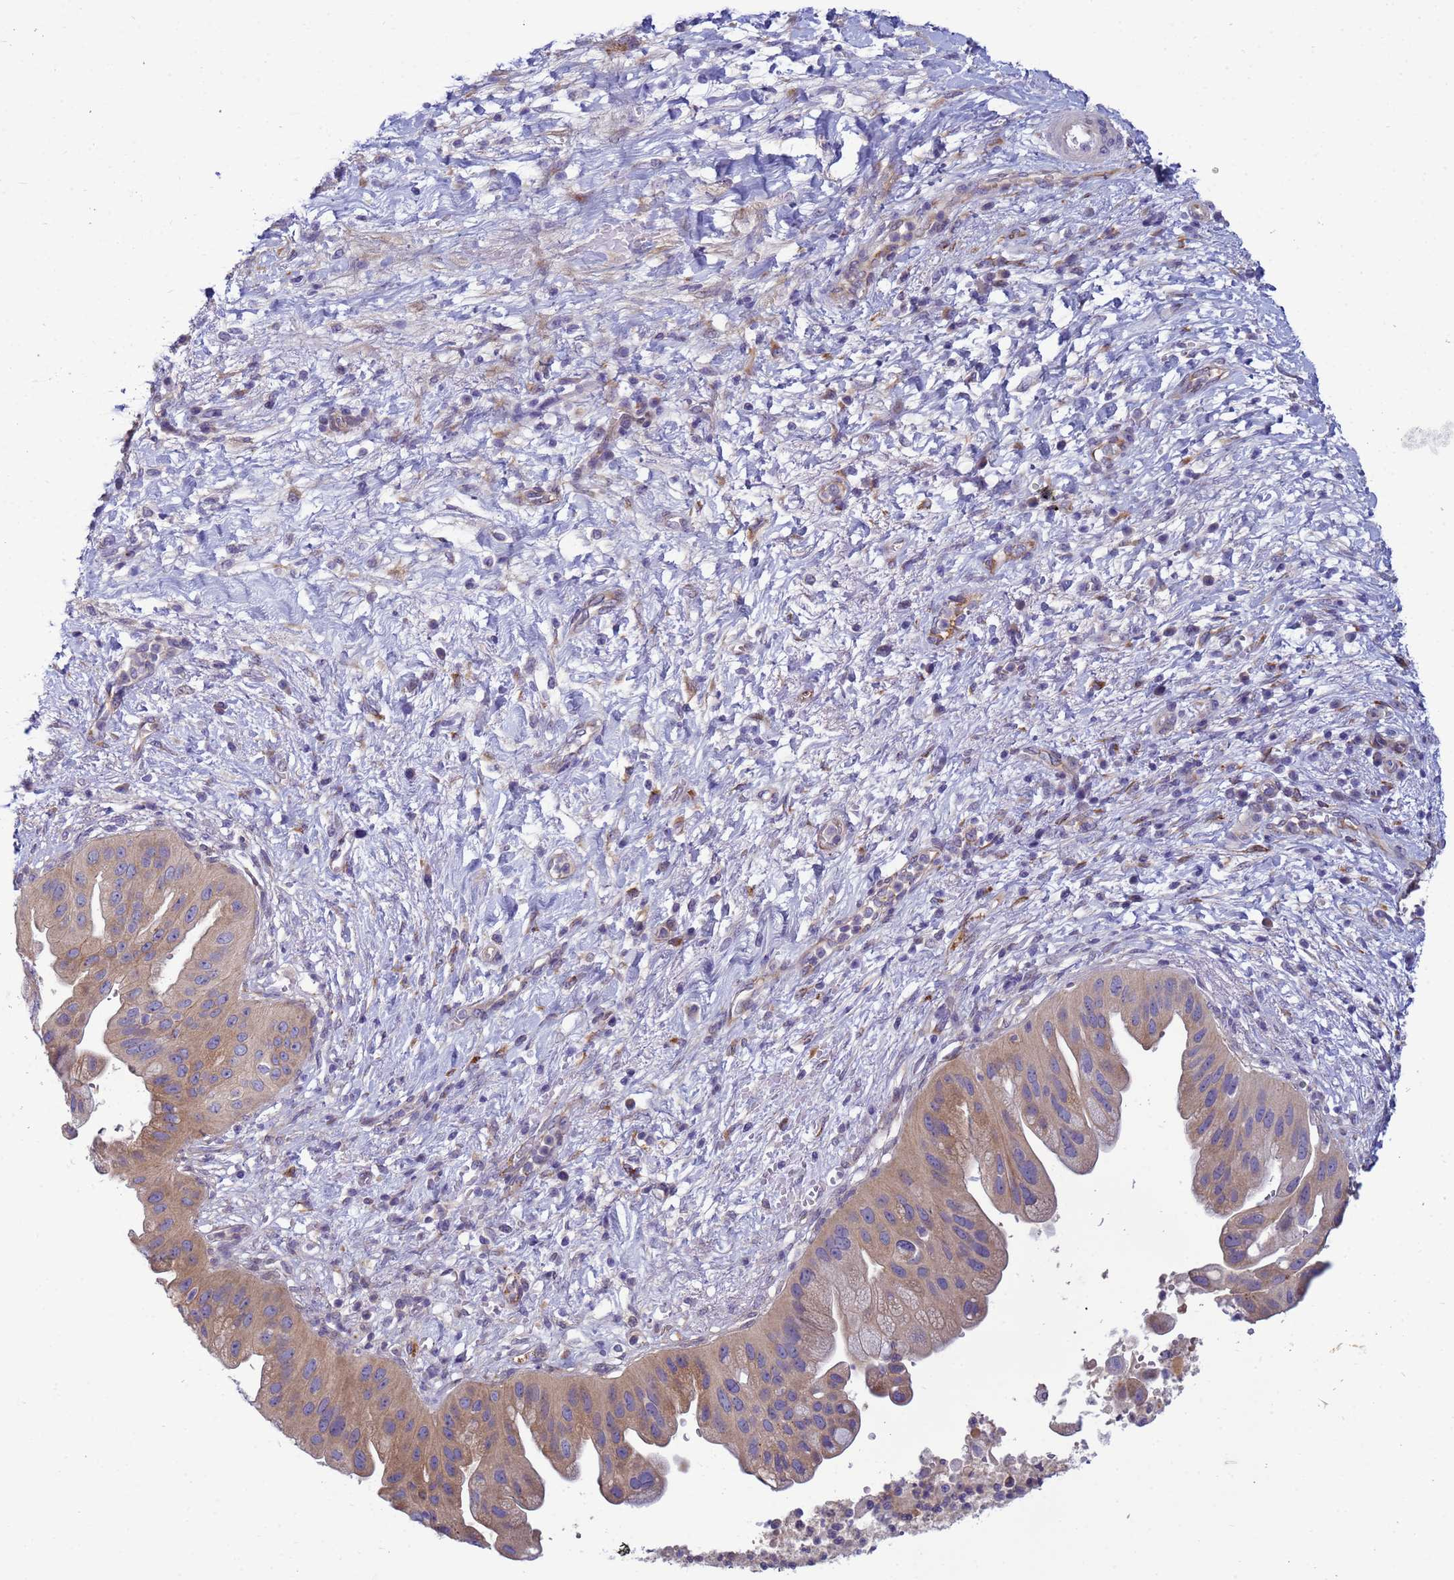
{"staining": {"intensity": "weak", "quantity": ">75%", "location": "cytoplasmic/membranous"}, "tissue": "pancreatic cancer", "cell_type": "Tumor cells", "image_type": "cancer", "snomed": [{"axis": "morphology", "description": "Adenocarcinoma, NOS"}, {"axis": "topography", "description": "Pancreas"}], "caption": "Tumor cells reveal weak cytoplasmic/membranous staining in approximately >75% of cells in adenocarcinoma (pancreatic).", "gene": "TRPC6", "patient": {"sex": "male", "age": 68}}